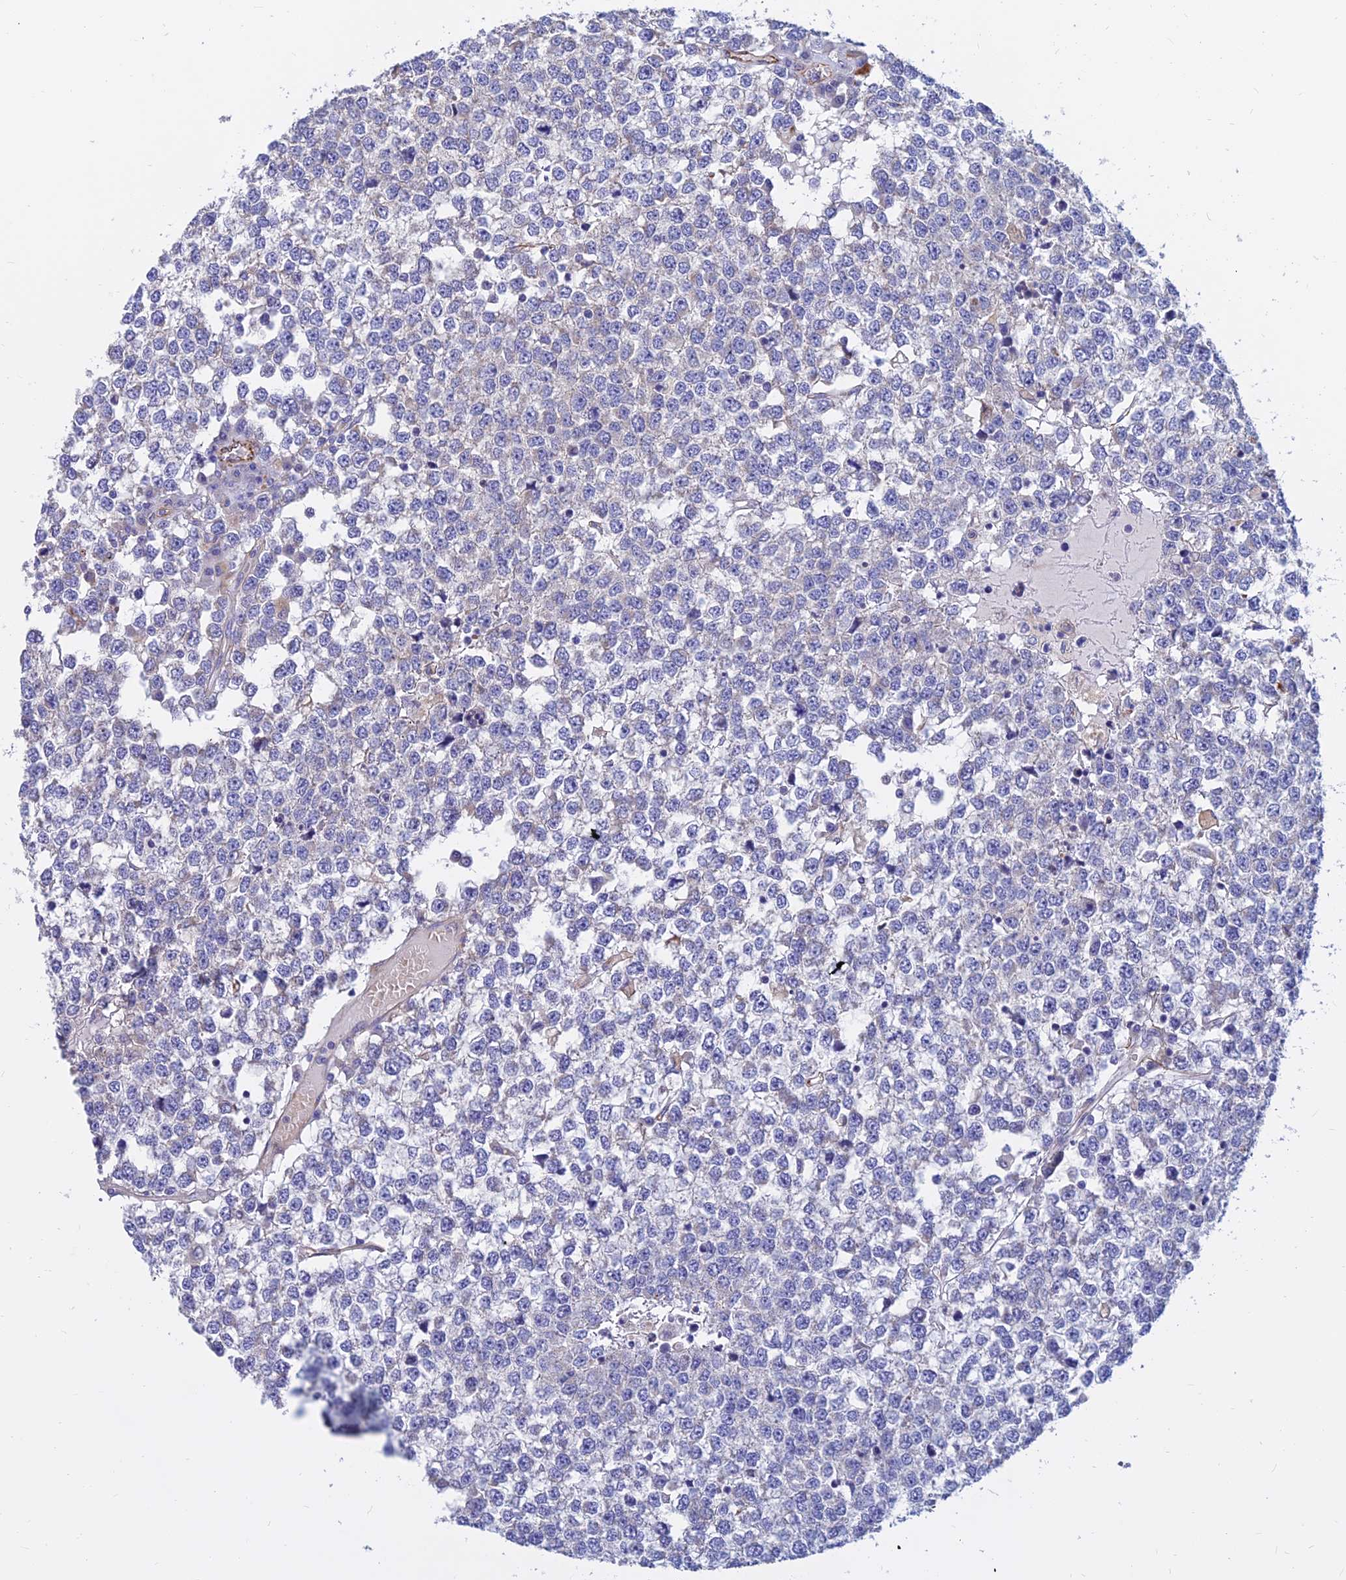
{"staining": {"intensity": "negative", "quantity": "none", "location": "none"}, "tissue": "testis cancer", "cell_type": "Tumor cells", "image_type": "cancer", "snomed": [{"axis": "morphology", "description": "Seminoma, NOS"}, {"axis": "topography", "description": "Testis"}], "caption": "High magnification brightfield microscopy of testis cancer stained with DAB (3,3'-diaminobenzidine) (brown) and counterstained with hematoxylin (blue): tumor cells show no significant expression. (DAB IHC, high magnification).", "gene": "CDK18", "patient": {"sex": "male", "age": 65}}